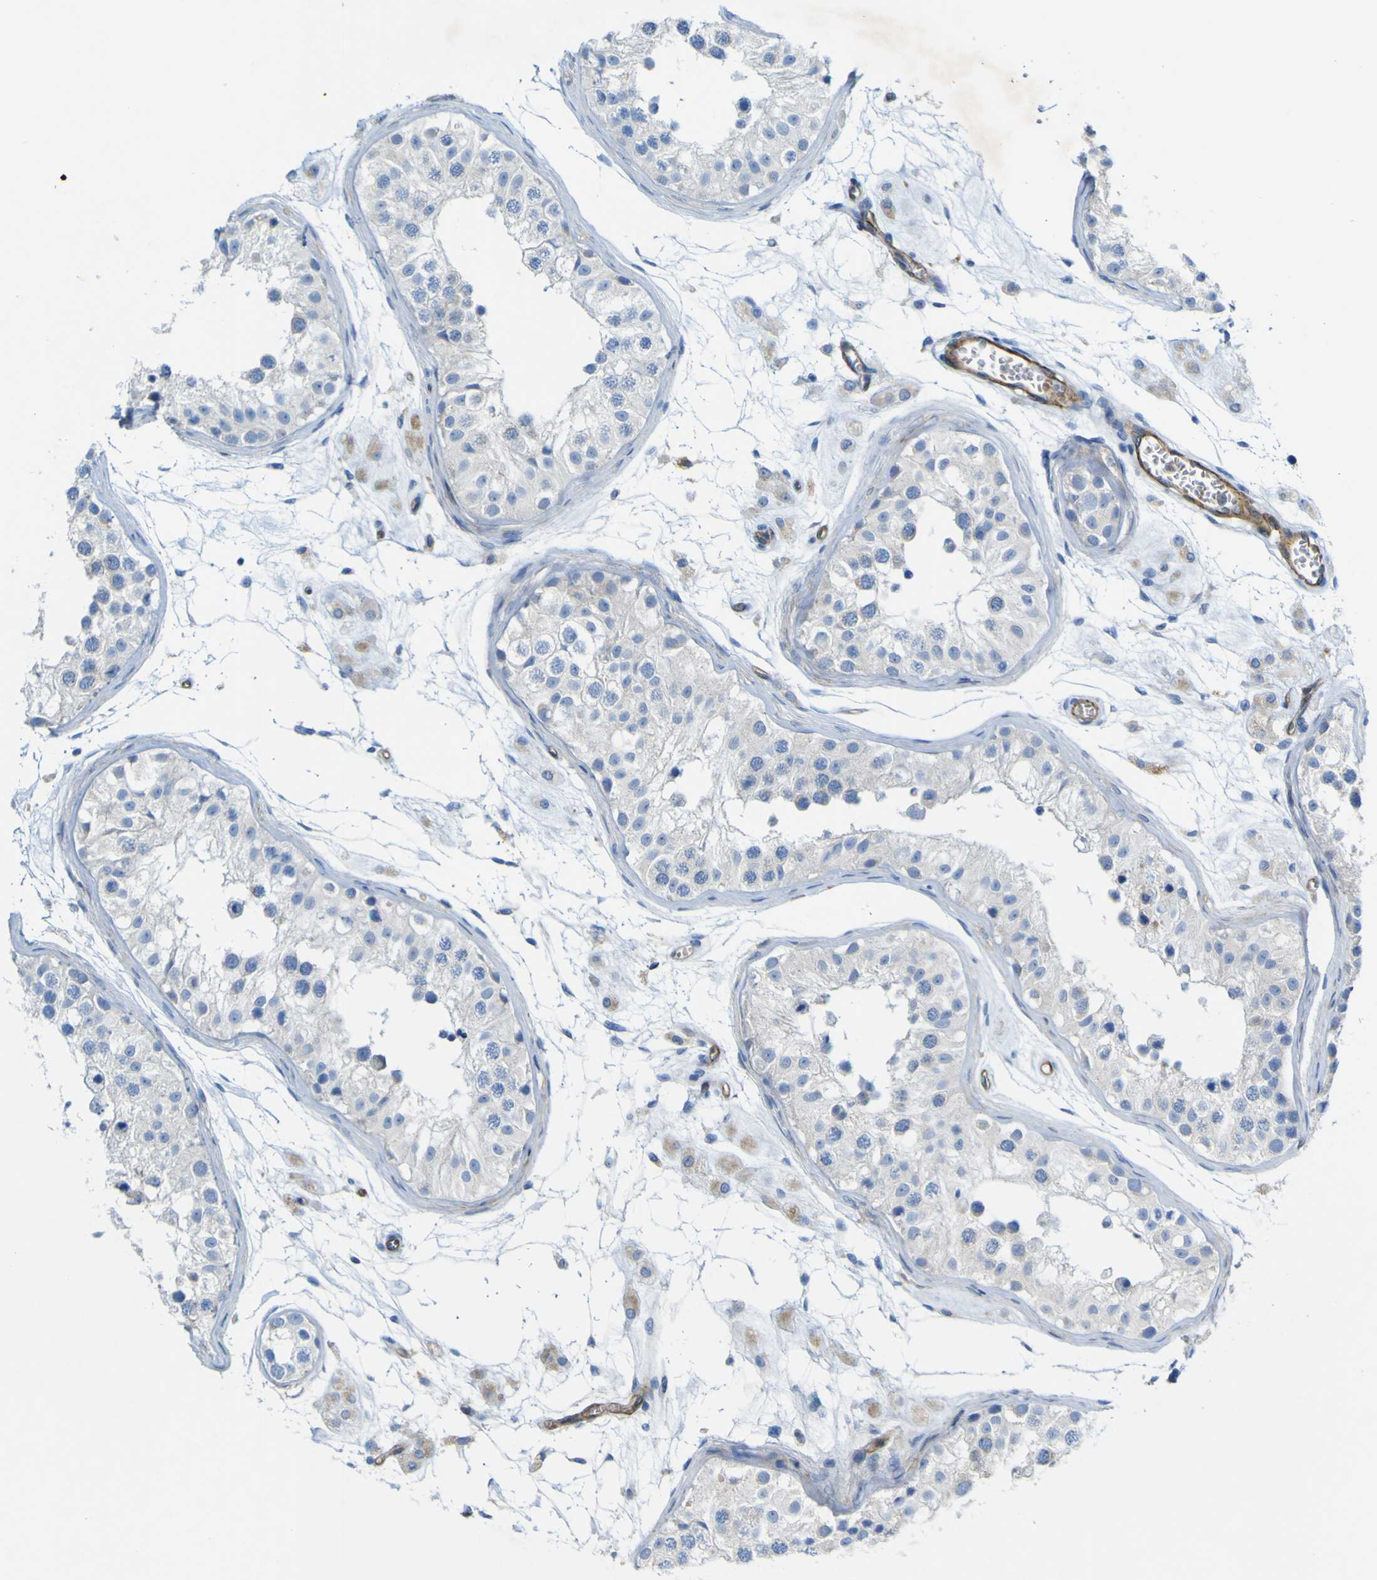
{"staining": {"intensity": "negative", "quantity": "none", "location": "none"}, "tissue": "testis", "cell_type": "Cells in seminiferous ducts", "image_type": "normal", "snomed": [{"axis": "morphology", "description": "Normal tissue, NOS"}, {"axis": "morphology", "description": "Adenocarcinoma, metastatic, NOS"}, {"axis": "topography", "description": "Testis"}], "caption": "Protein analysis of unremarkable testis reveals no significant expression in cells in seminiferous ducts. (Immunohistochemistry (ihc), brightfield microscopy, high magnification).", "gene": "CD93", "patient": {"sex": "male", "age": 26}}